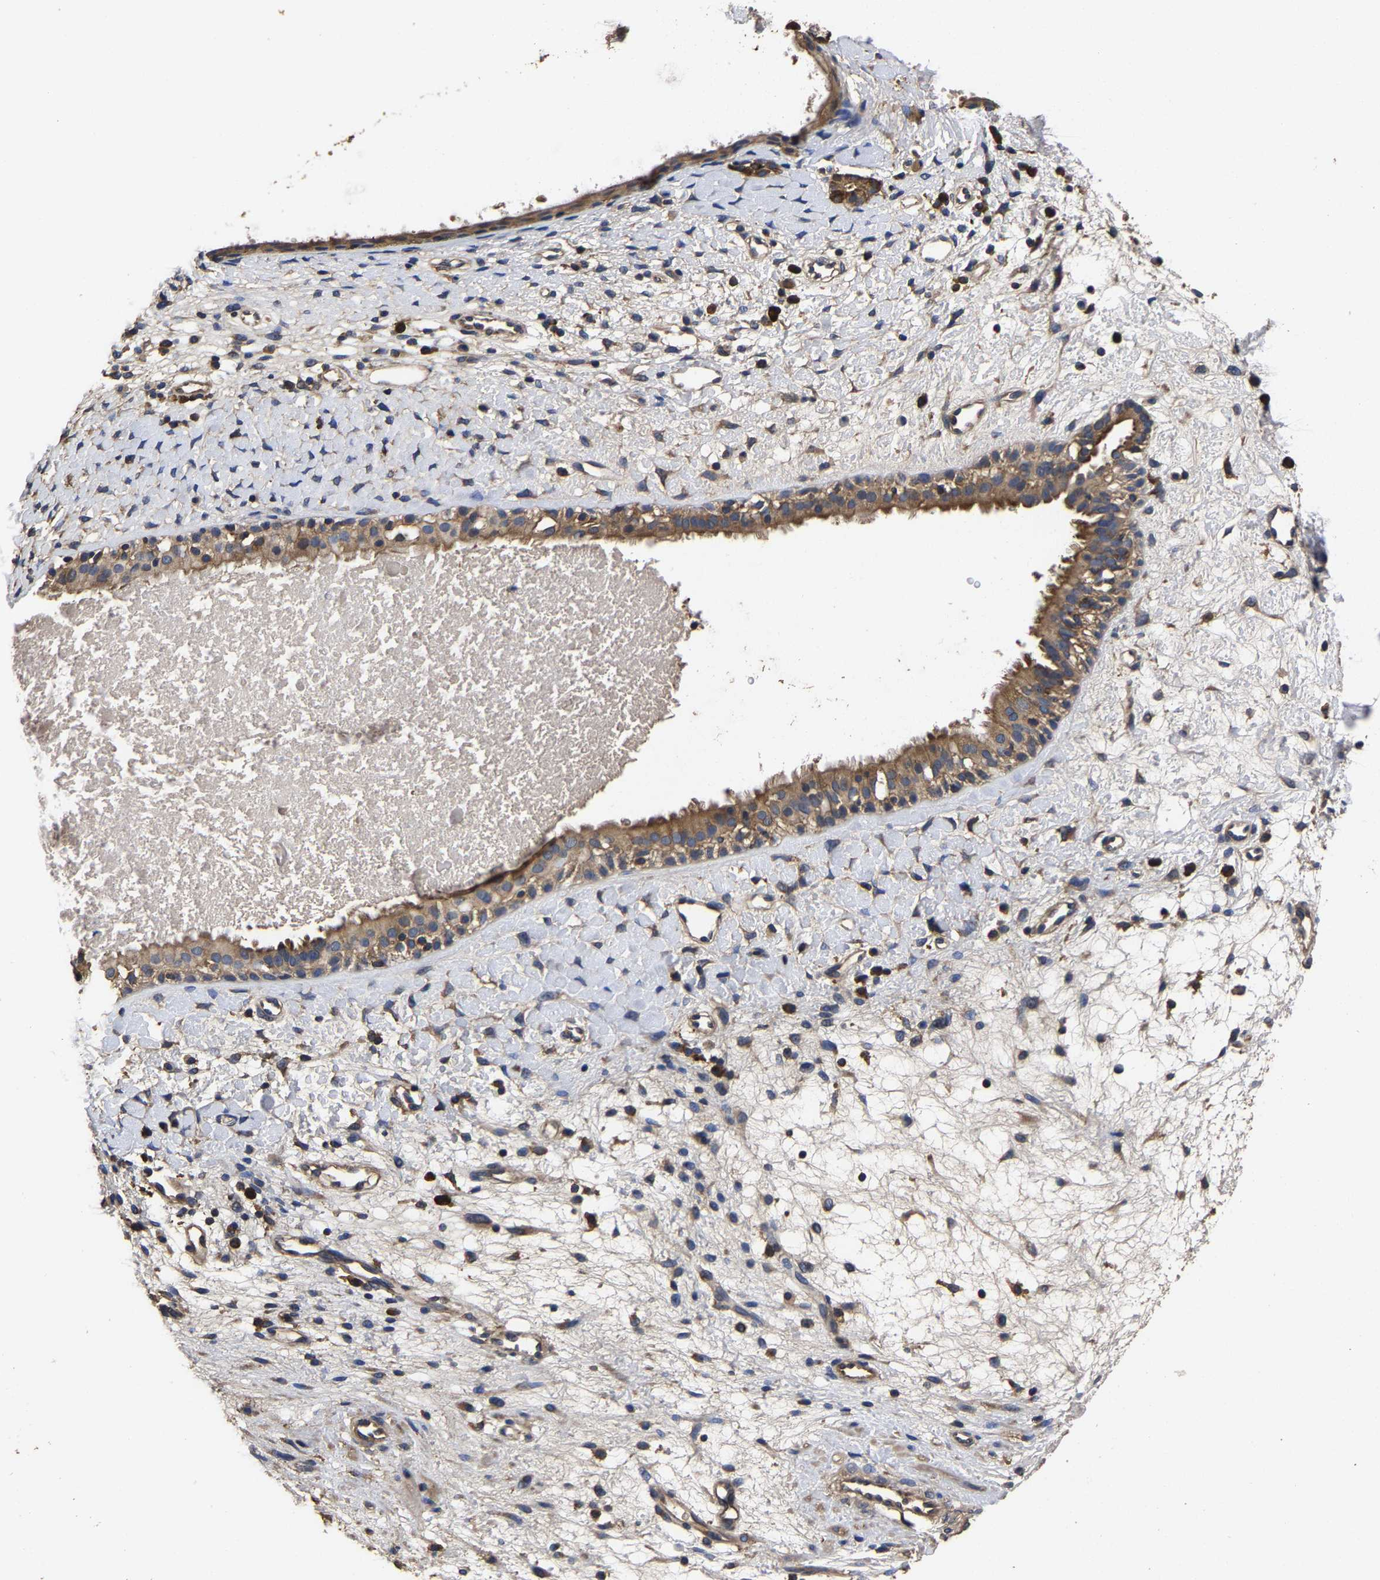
{"staining": {"intensity": "moderate", "quantity": ">75%", "location": "cytoplasmic/membranous"}, "tissue": "nasopharynx", "cell_type": "Respiratory epithelial cells", "image_type": "normal", "snomed": [{"axis": "morphology", "description": "Normal tissue, NOS"}, {"axis": "topography", "description": "Nasopharynx"}], "caption": "The photomicrograph displays staining of unremarkable nasopharynx, revealing moderate cytoplasmic/membranous protein staining (brown color) within respiratory epithelial cells. (IHC, brightfield microscopy, high magnification).", "gene": "ITCH", "patient": {"sex": "male", "age": 22}}